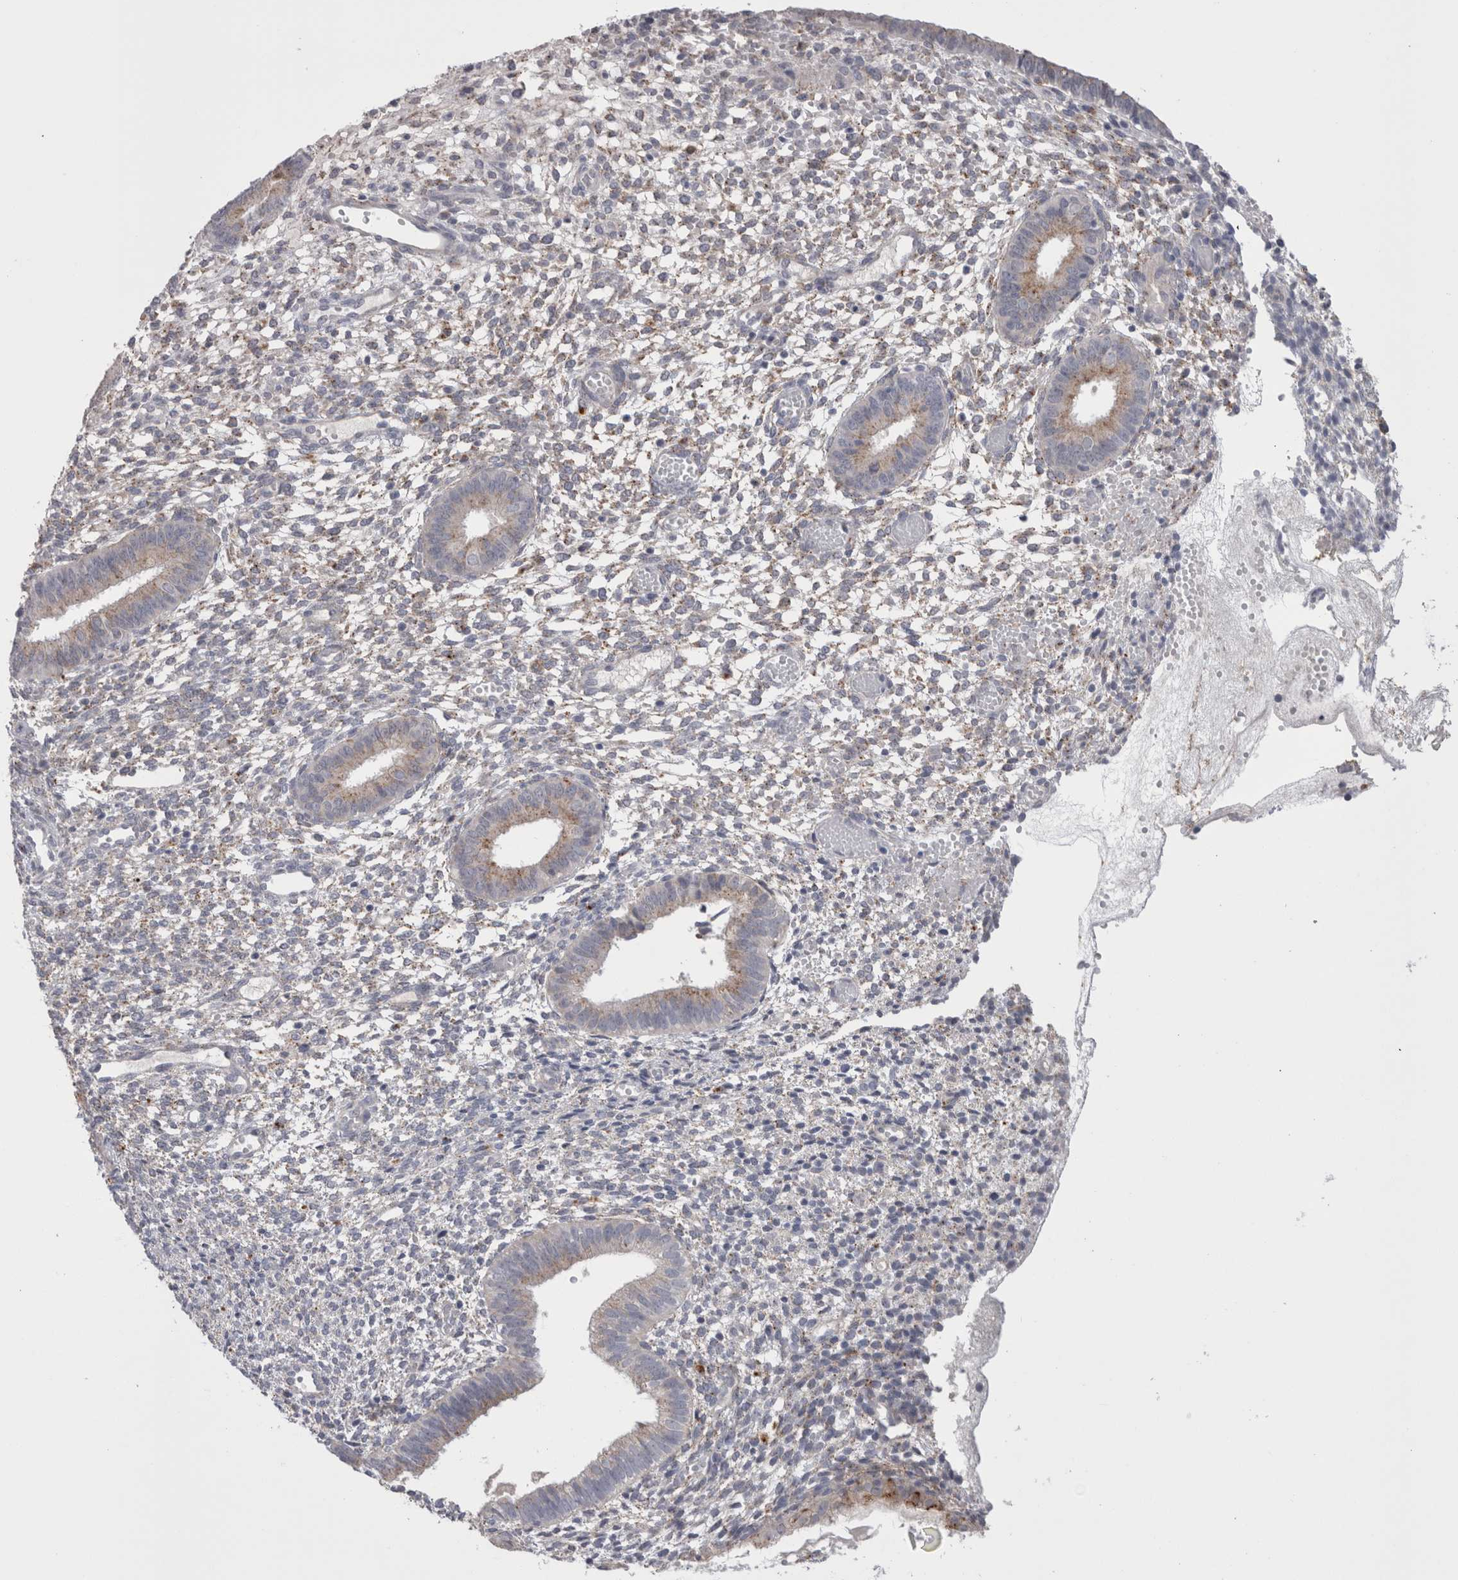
{"staining": {"intensity": "weak", "quantity": "<25%", "location": "cytoplasmic/membranous"}, "tissue": "endometrium", "cell_type": "Cells in endometrial stroma", "image_type": "normal", "snomed": [{"axis": "morphology", "description": "Normal tissue, NOS"}, {"axis": "topography", "description": "Endometrium"}], "caption": "IHC photomicrograph of benign endometrium stained for a protein (brown), which displays no positivity in cells in endometrial stroma.", "gene": "EPDR1", "patient": {"sex": "female", "age": 46}}